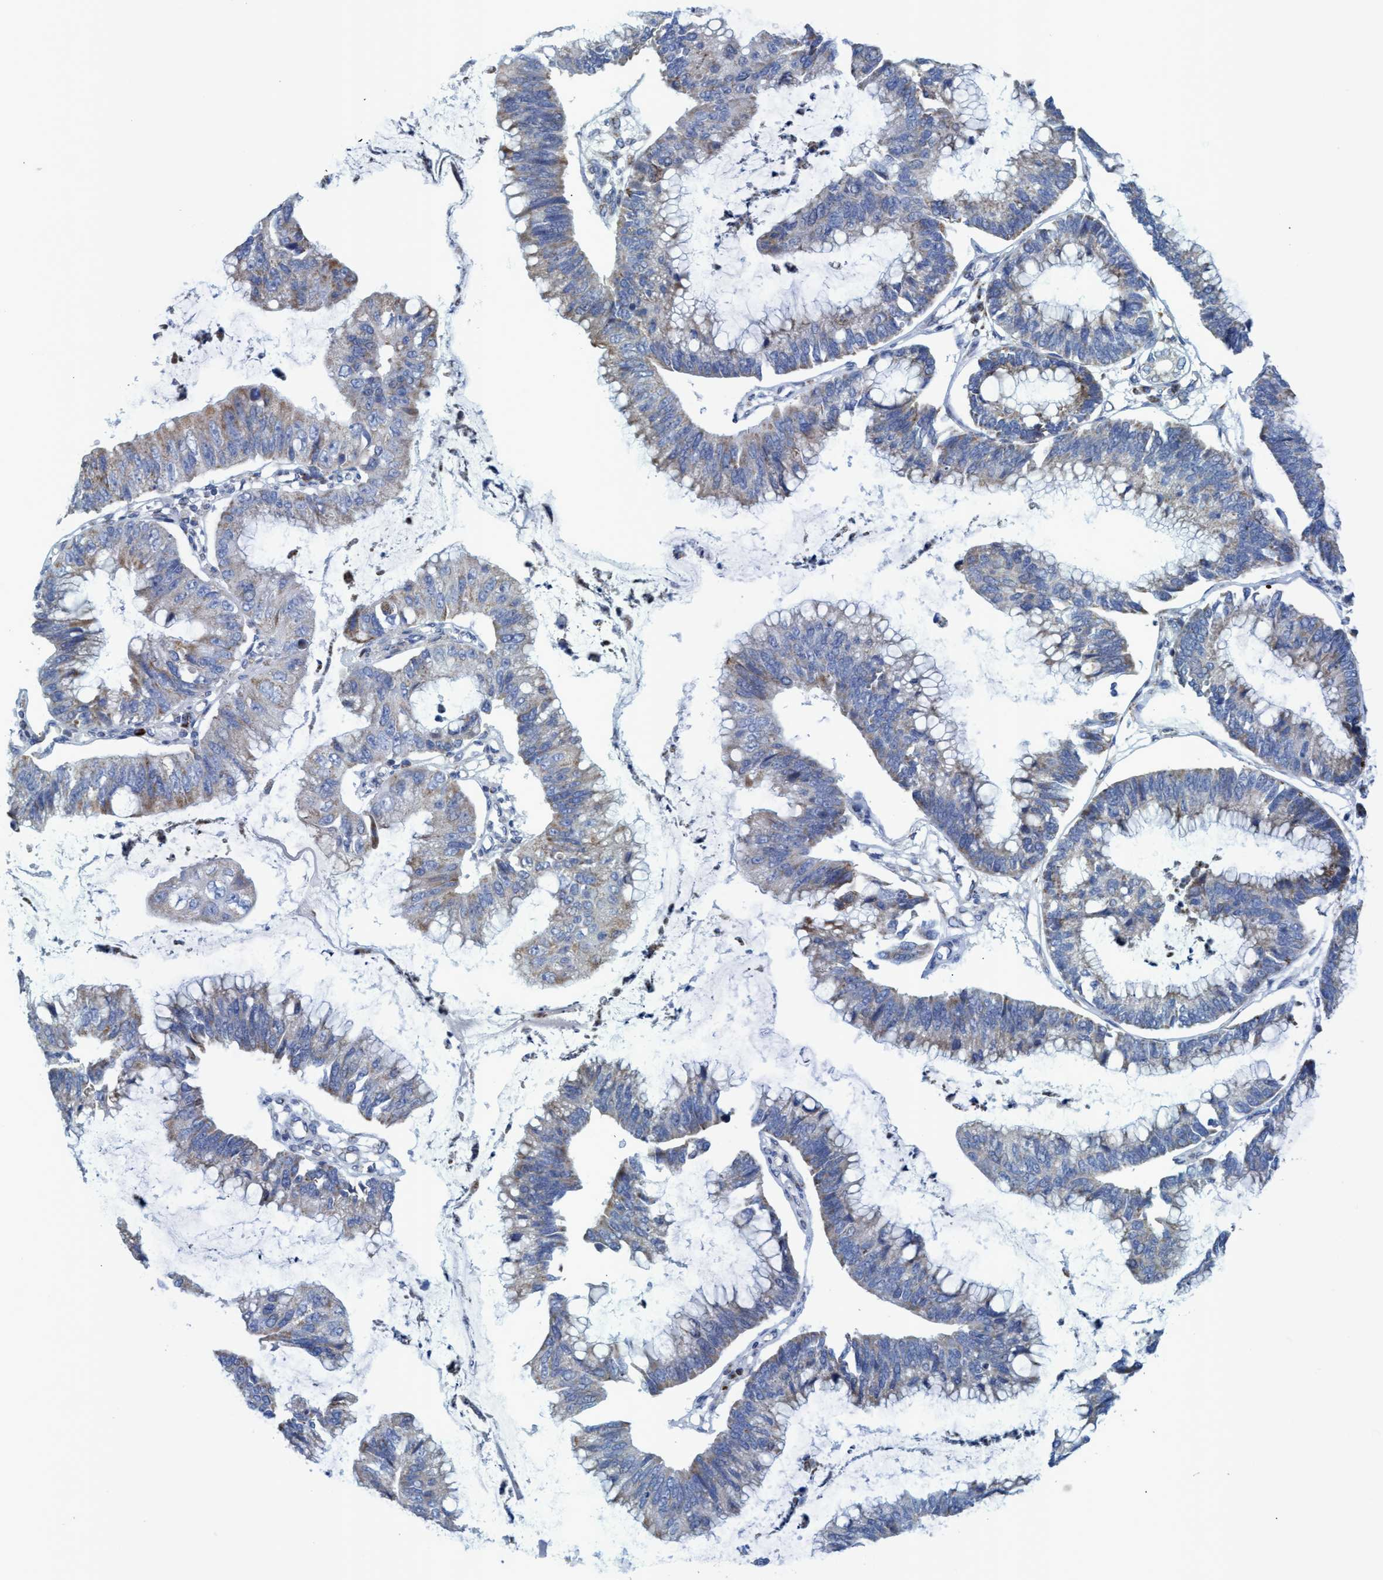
{"staining": {"intensity": "moderate", "quantity": "25%-75%", "location": "cytoplasmic/membranous"}, "tissue": "stomach cancer", "cell_type": "Tumor cells", "image_type": "cancer", "snomed": [{"axis": "morphology", "description": "Adenocarcinoma, NOS"}, {"axis": "topography", "description": "Stomach"}], "caption": "This image reveals IHC staining of human adenocarcinoma (stomach), with medium moderate cytoplasmic/membranous staining in approximately 25%-75% of tumor cells.", "gene": "GGA3", "patient": {"sex": "male", "age": 59}}